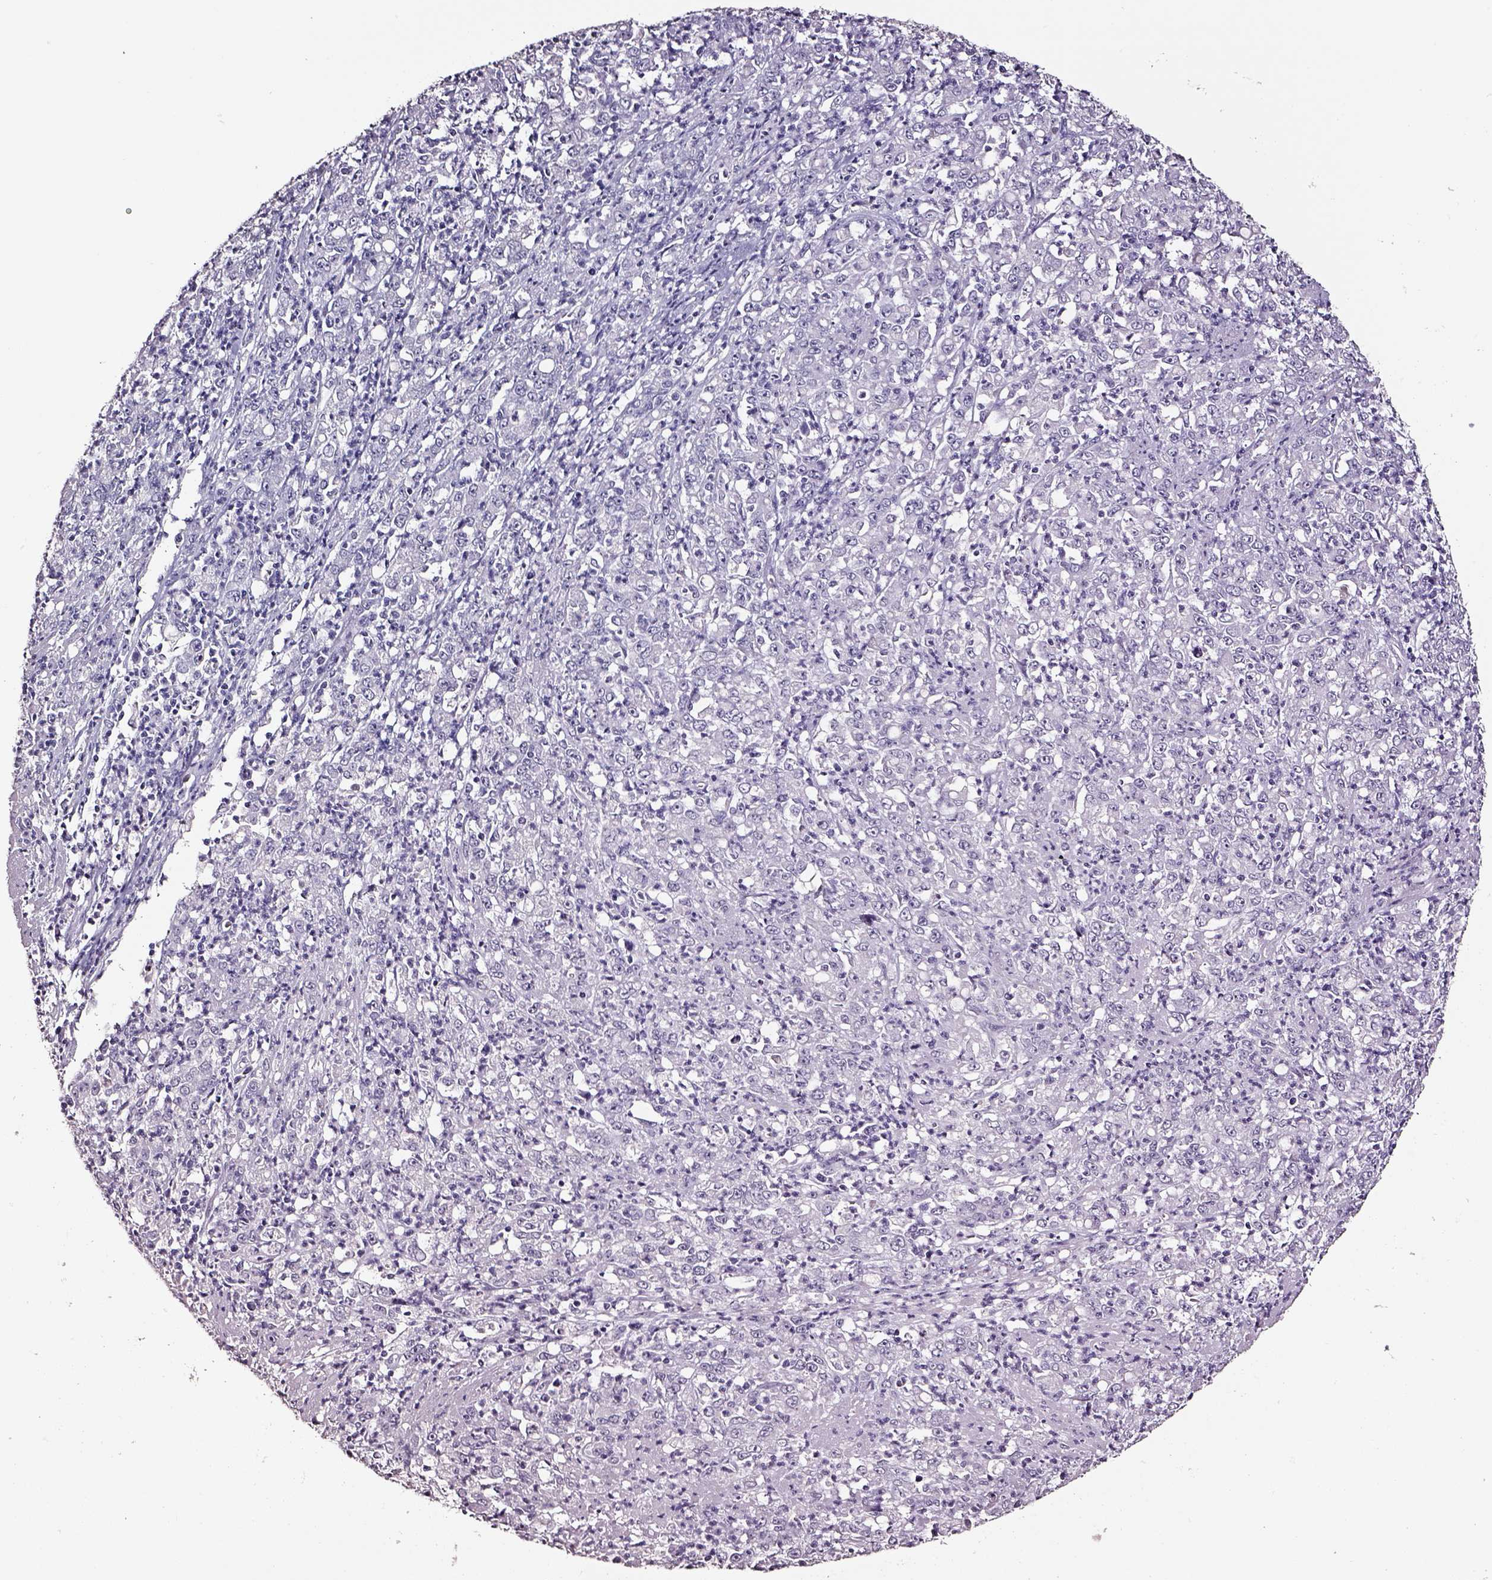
{"staining": {"intensity": "negative", "quantity": "none", "location": "none"}, "tissue": "stomach cancer", "cell_type": "Tumor cells", "image_type": "cancer", "snomed": [{"axis": "morphology", "description": "Adenocarcinoma, NOS"}, {"axis": "topography", "description": "Stomach, lower"}], "caption": "Stomach cancer was stained to show a protein in brown. There is no significant expression in tumor cells.", "gene": "SMIM17", "patient": {"sex": "female", "age": 71}}